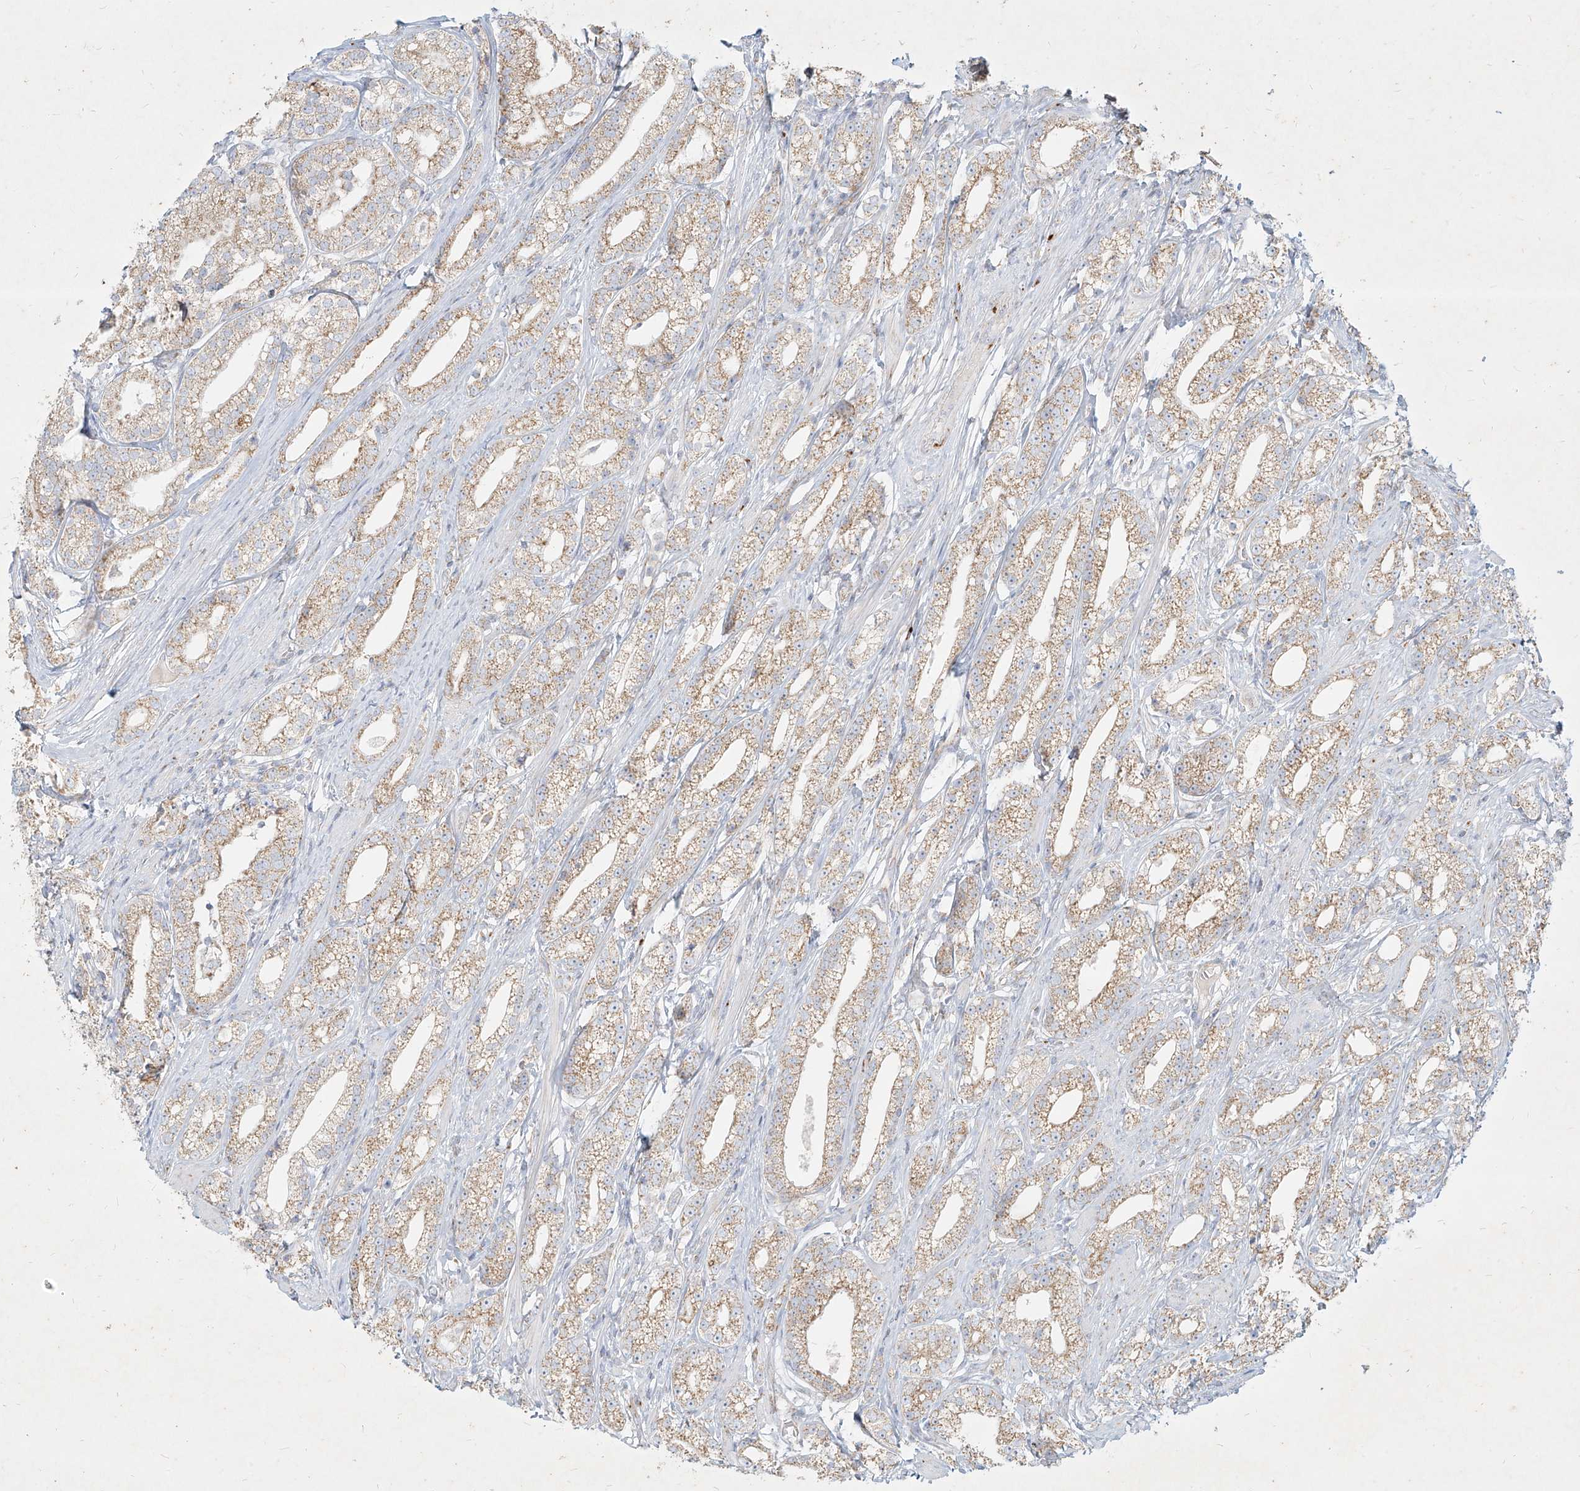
{"staining": {"intensity": "weak", "quantity": "25%-75%", "location": "cytoplasmic/membranous"}, "tissue": "prostate cancer", "cell_type": "Tumor cells", "image_type": "cancer", "snomed": [{"axis": "morphology", "description": "Adenocarcinoma, High grade"}, {"axis": "topography", "description": "Prostate"}], "caption": "An image of human prostate adenocarcinoma (high-grade) stained for a protein displays weak cytoplasmic/membranous brown staining in tumor cells. The protein of interest is shown in brown color, while the nuclei are stained blue.", "gene": "MTX2", "patient": {"sex": "male", "age": 69}}